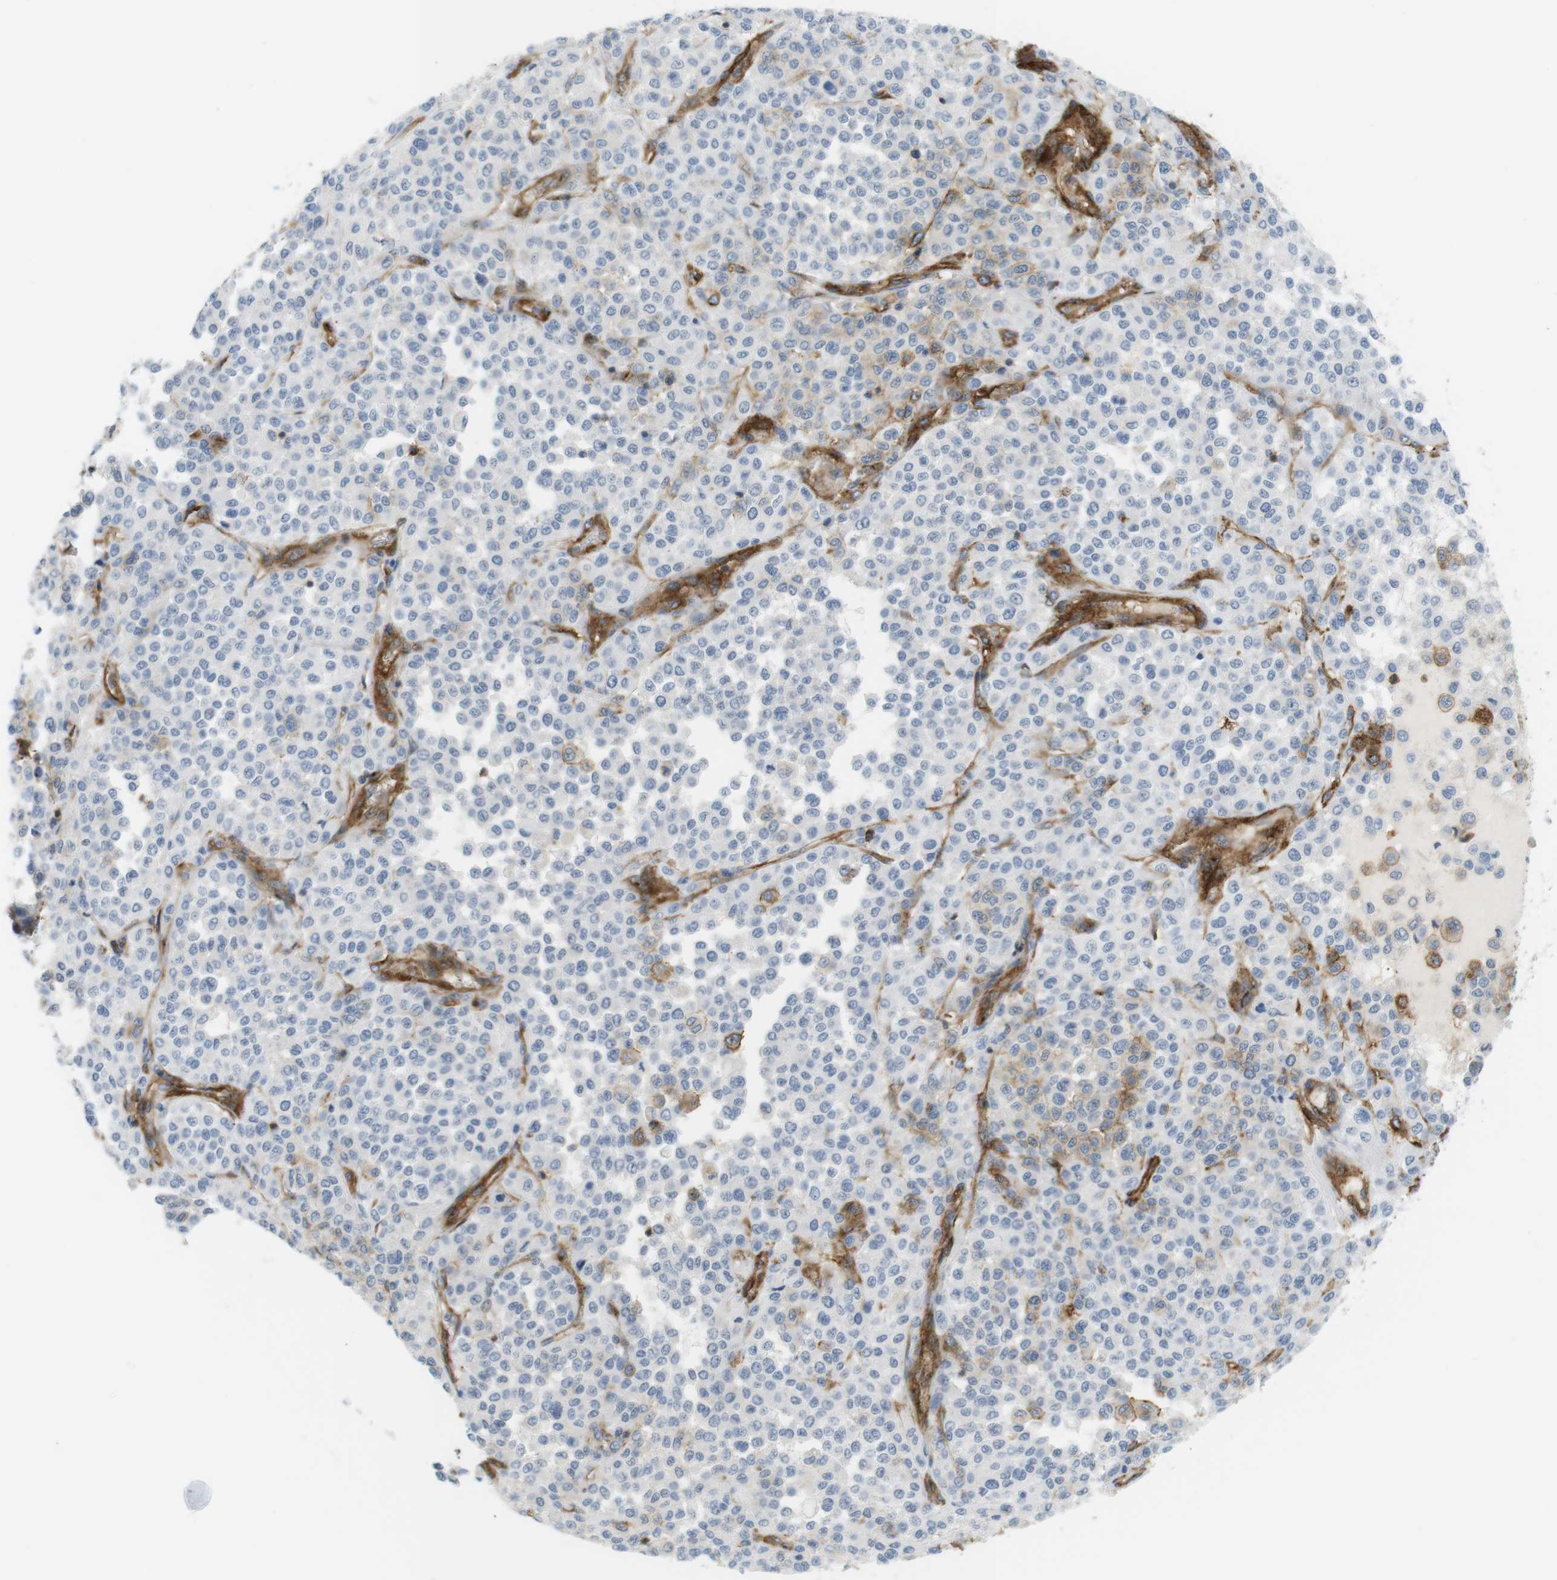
{"staining": {"intensity": "moderate", "quantity": "<25%", "location": "cytoplasmic/membranous"}, "tissue": "melanoma", "cell_type": "Tumor cells", "image_type": "cancer", "snomed": [{"axis": "morphology", "description": "Malignant melanoma, Metastatic site"}, {"axis": "topography", "description": "Pancreas"}], "caption": "Brown immunohistochemical staining in human malignant melanoma (metastatic site) exhibits moderate cytoplasmic/membranous positivity in approximately <25% of tumor cells.", "gene": "F2R", "patient": {"sex": "female", "age": 30}}